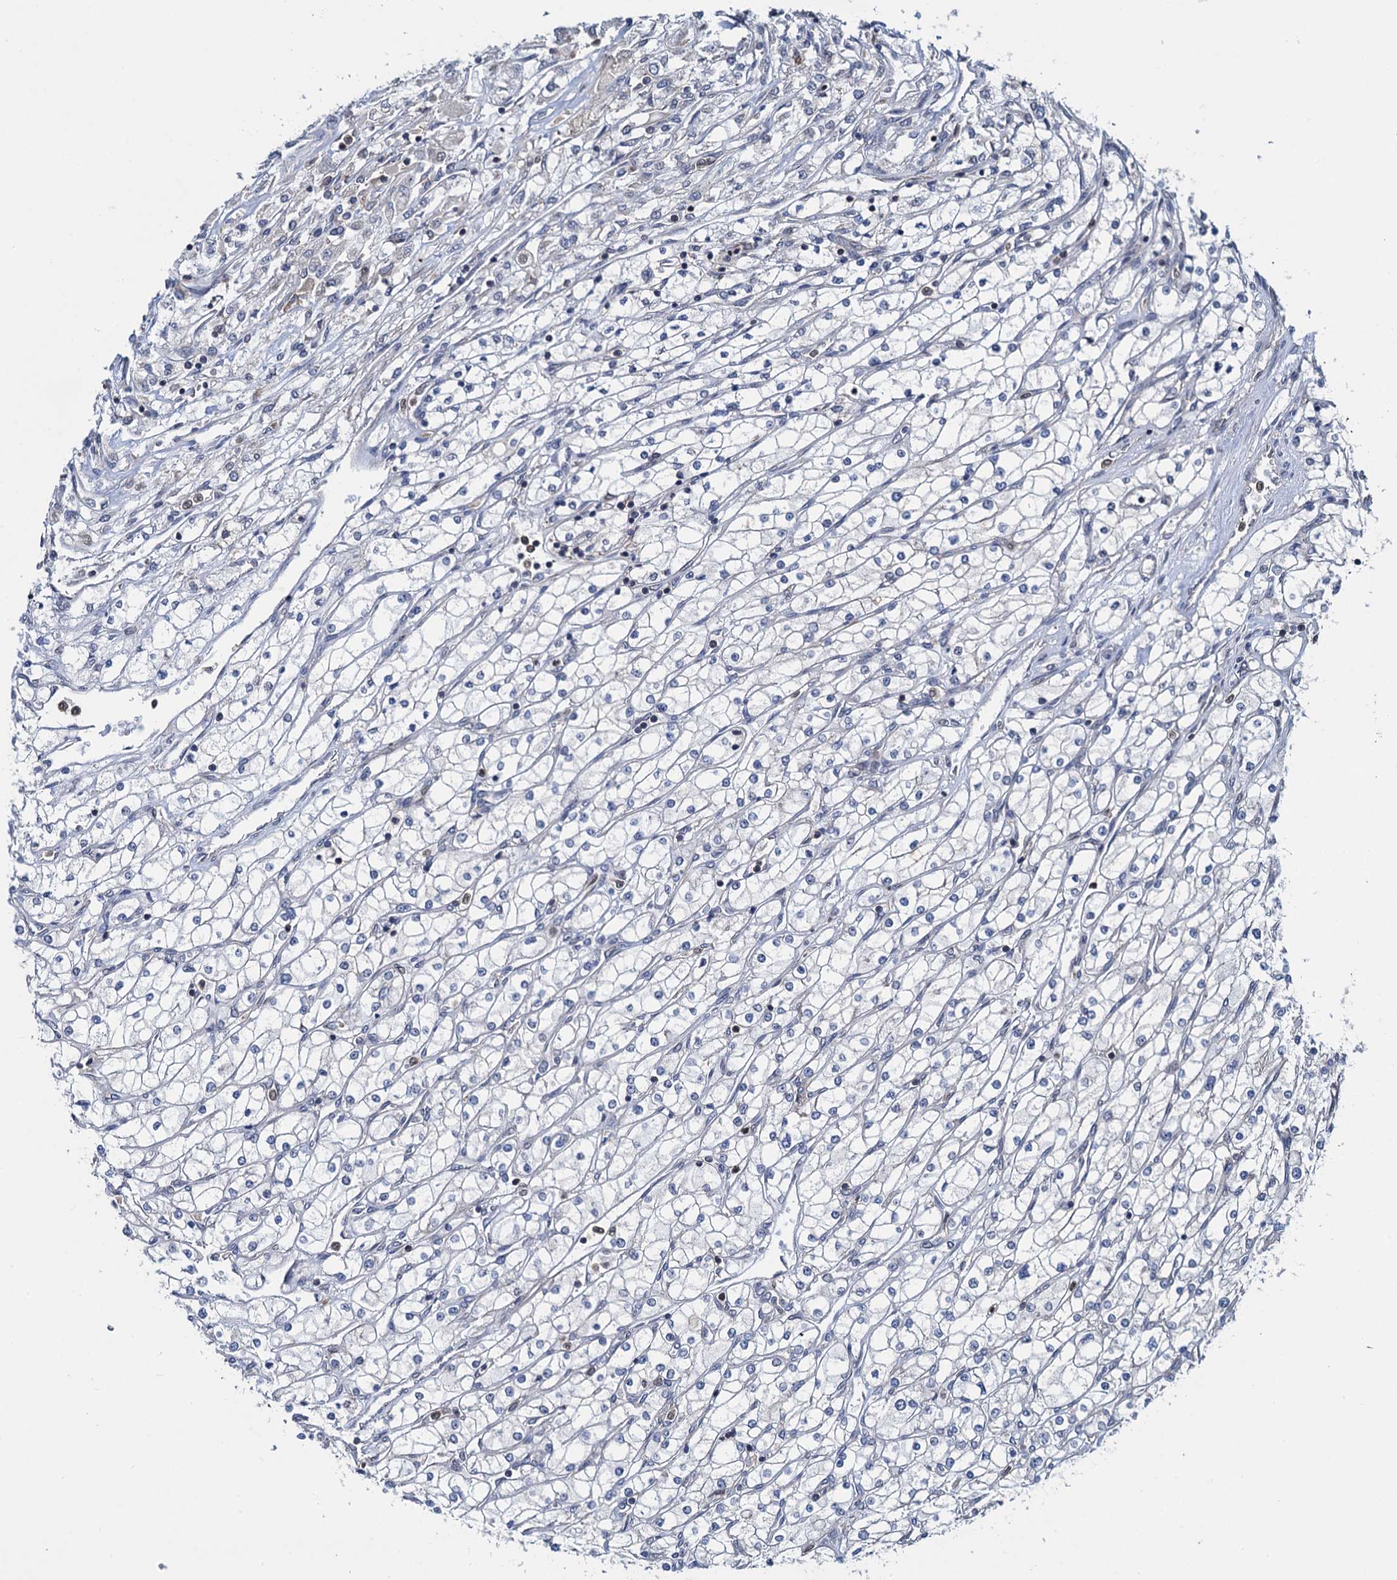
{"staining": {"intensity": "negative", "quantity": "none", "location": "none"}, "tissue": "renal cancer", "cell_type": "Tumor cells", "image_type": "cancer", "snomed": [{"axis": "morphology", "description": "Adenocarcinoma, NOS"}, {"axis": "topography", "description": "Kidney"}], "caption": "Renal adenocarcinoma was stained to show a protein in brown. There is no significant positivity in tumor cells.", "gene": "RNF125", "patient": {"sex": "male", "age": 80}}